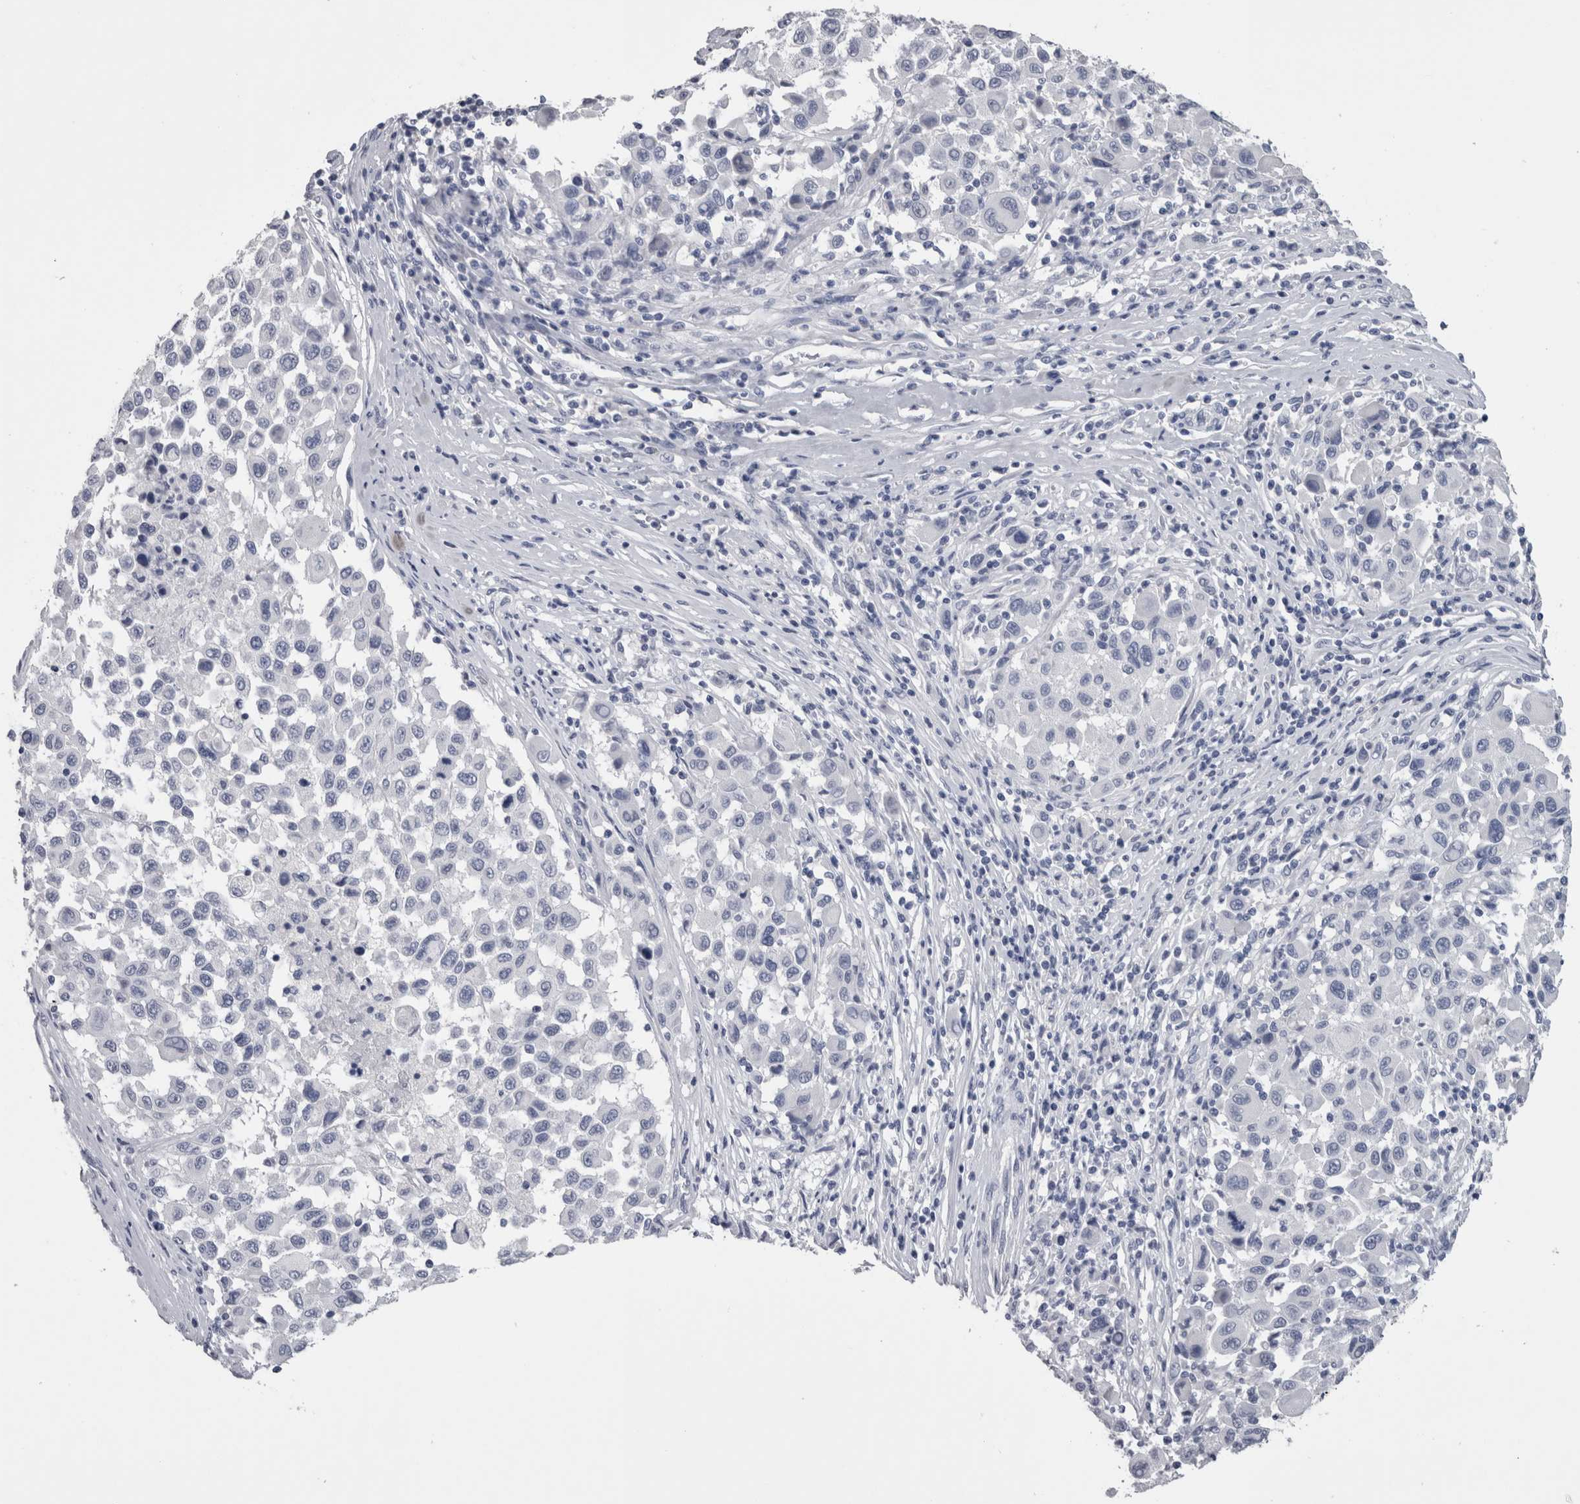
{"staining": {"intensity": "negative", "quantity": "none", "location": "none"}, "tissue": "melanoma", "cell_type": "Tumor cells", "image_type": "cancer", "snomed": [{"axis": "morphology", "description": "Malignant melanoma, Metastatic site"}, {"axis": "topography", "description": "Lymph node"}], "caption": "A high-resolution histopathology image shows IHC staining of malignant melanoma (metastatic site), which reveals no significant staining in tumor cells.", "gene": "CA8", "patient": {"sex": "male", "age": 61}}